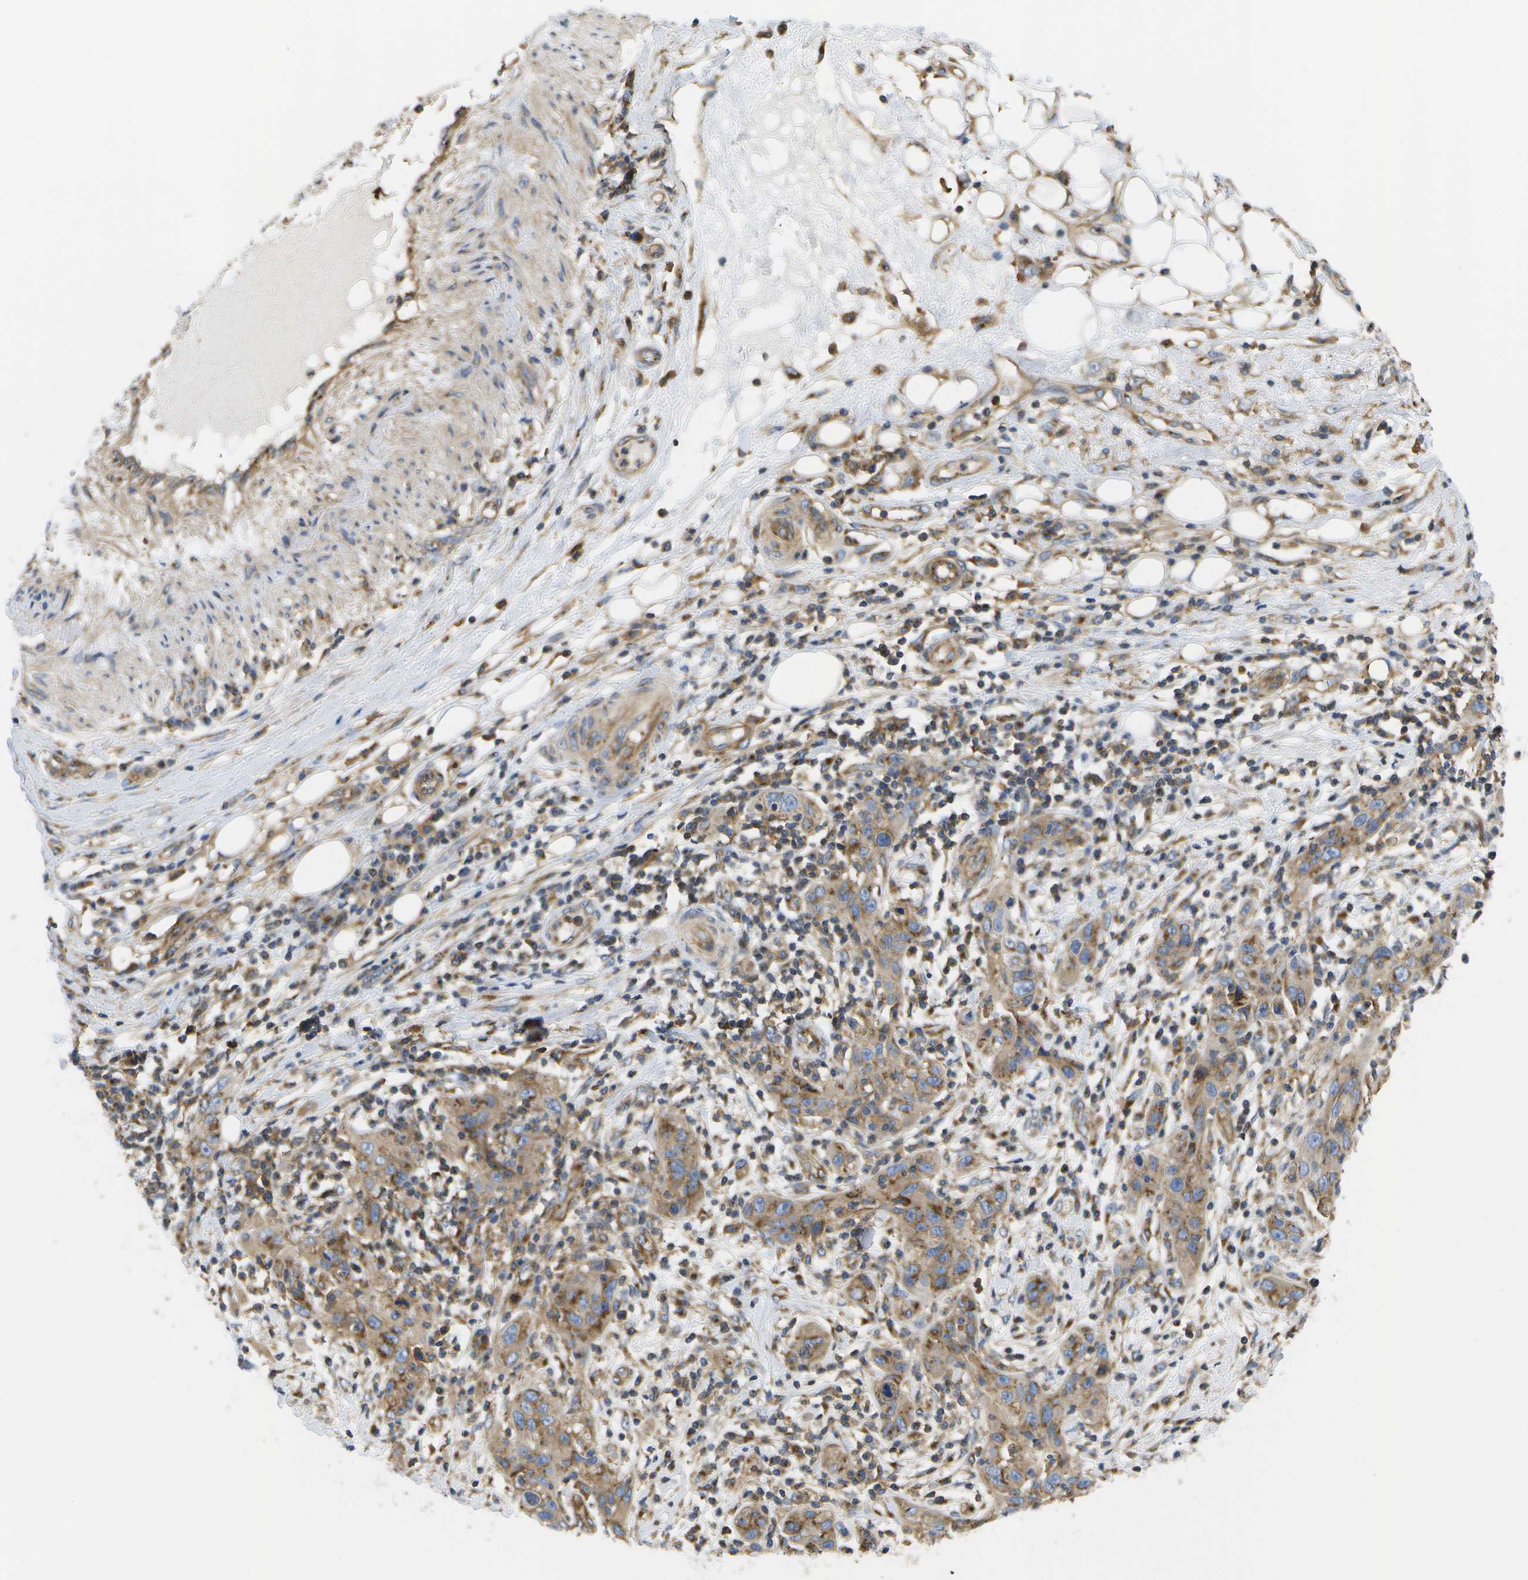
{"staining": {"intensity": "moderate", "quantity": ">75%", "location": "cytoplasmic/membranous"}, "tissue": "skin cancer", "cell_type": "Tumor cells", "image_type": "cancer", "snomed": [{"axis": "morphology", "description": "Squamous cell carcinoma, NOS"}, {"axis": "topography", "description": "Skin"}], "caption": "Immunohistochemical staining of human skin cancer (squamous cell carcinoma) exhibits medium levels of moderate cytoplasmic/membranous protein positivity in approximately >75% of tumor cells. (Brightfield microscopy of DAB IHC at high magnification).", "gene": "BST2", "patient": {"sex": "female", "age": 88}}